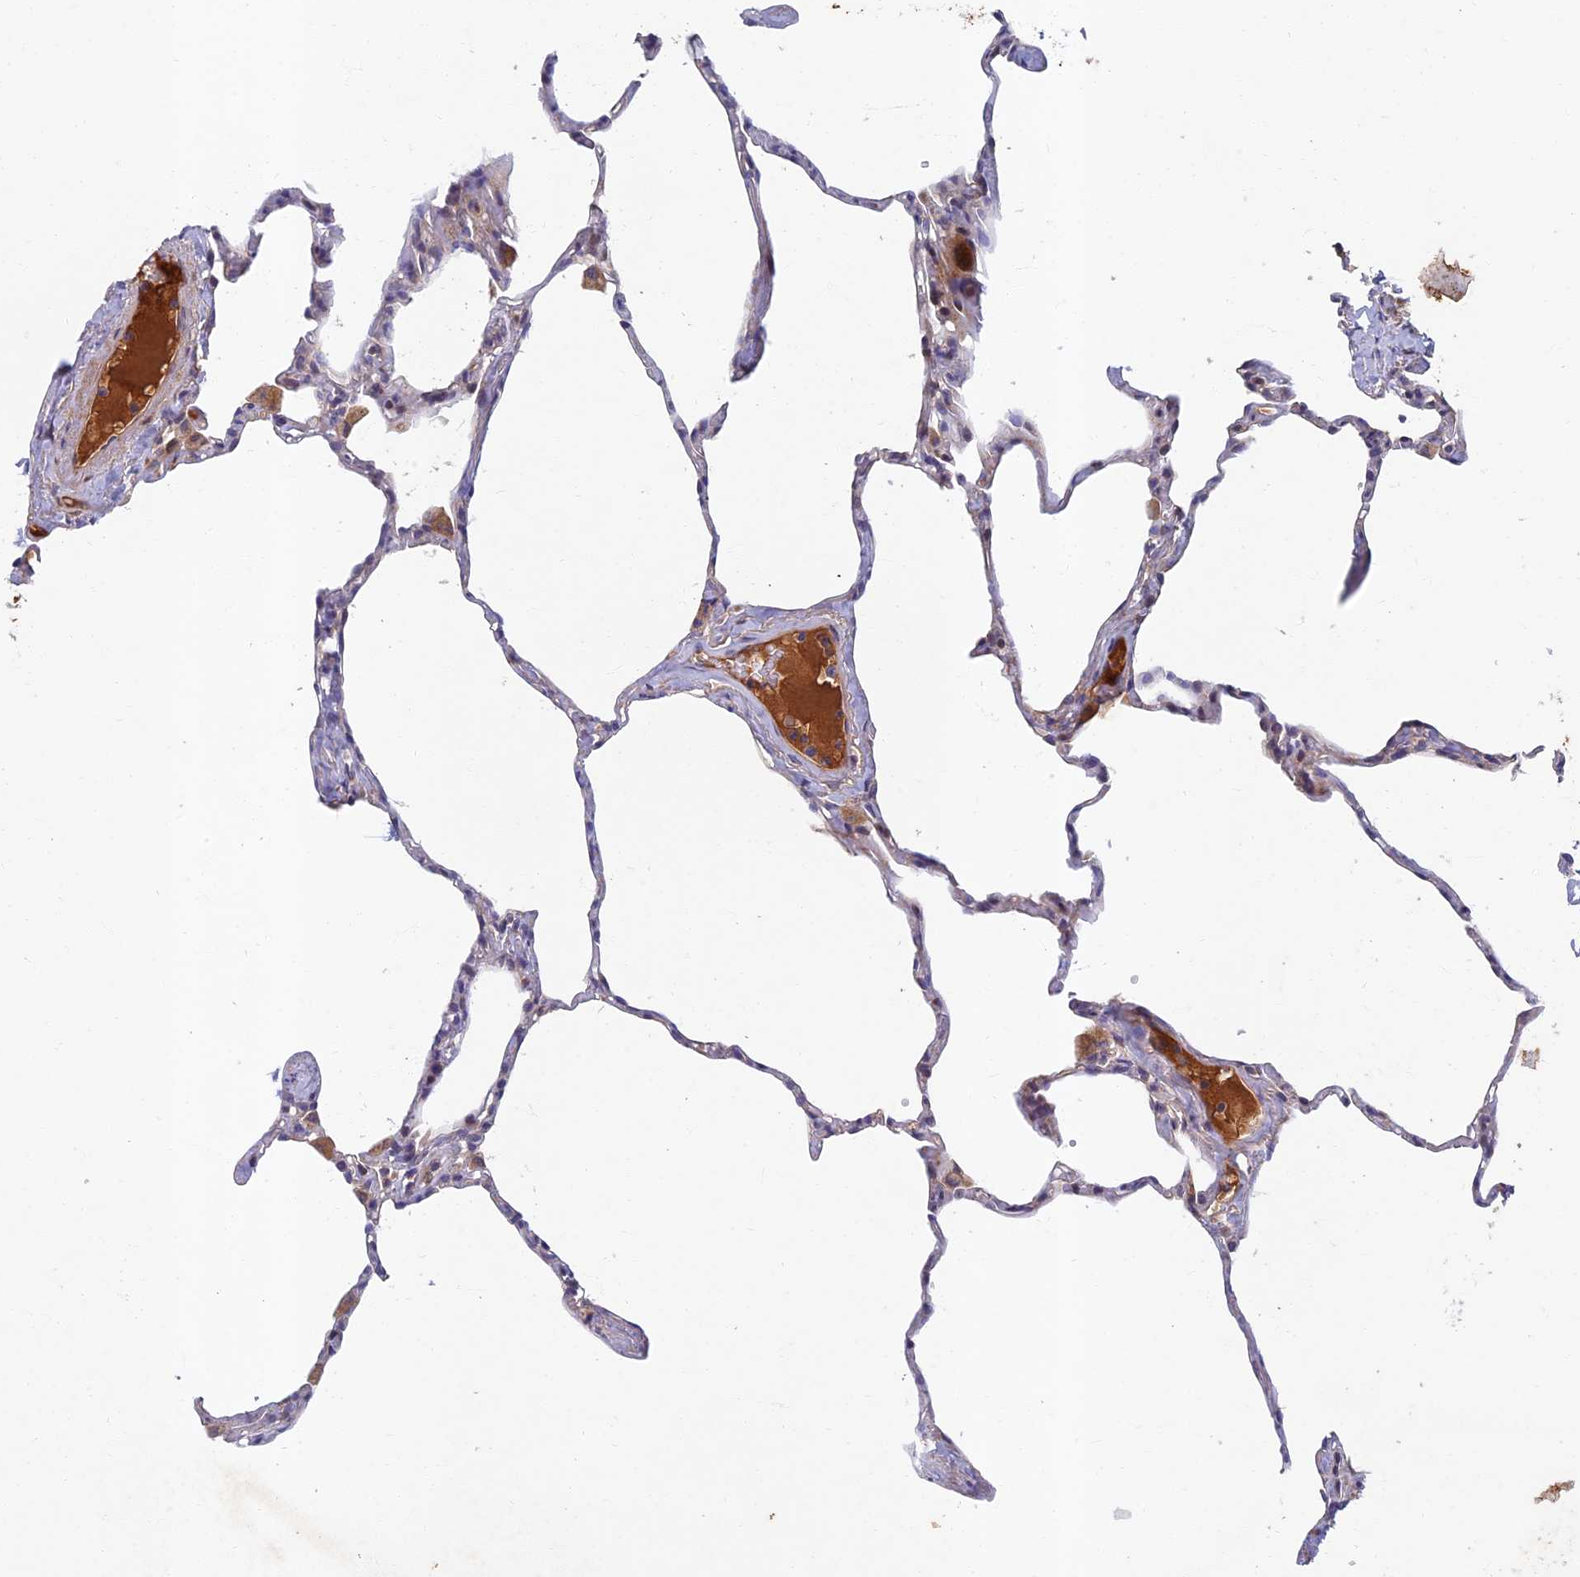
{"staining": {"intensity": "negative", "quantity": "none", "location": "none"}, "tissue": "lung", "cell_type": "Alveolar cells", "image_type": "normal", "snomed": [{"axis": "morphology", "description": "Normal tissue, NOS"}, {"axis": "topography", "description": "Lung"}], "caption": "An immunohistochemistry (IHC) micrograph of normal lung is shown. There is no staining in alveolar cells of lung. (DAB (3,3'-diaminobenzidine) immunohistochemistry with hematoxylin counter stain).", "gene": "SOGA1", "patient": {"sex": "male", "age": 65}}